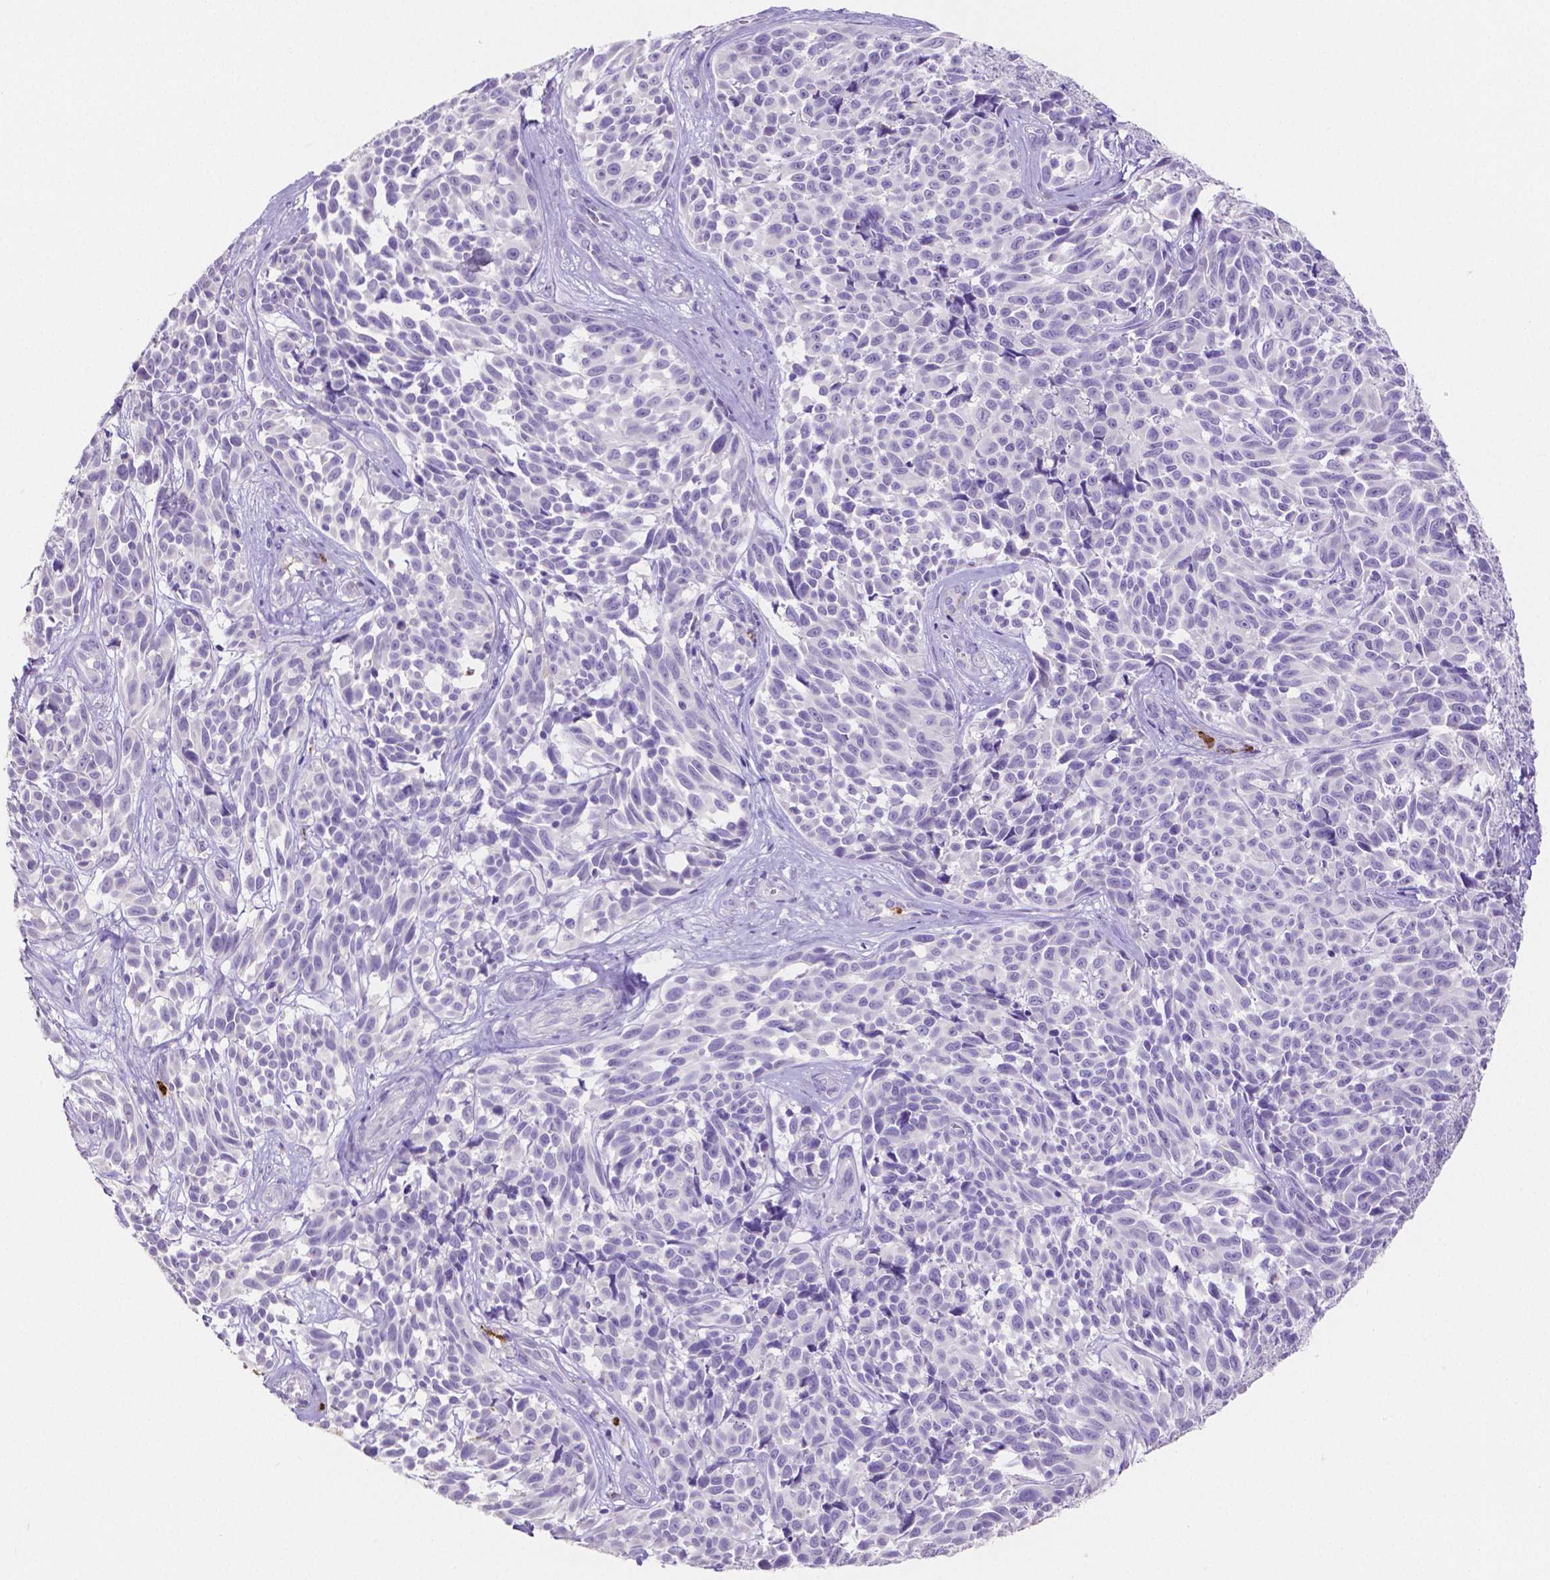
{"staining": {"intensity": "negative", "quantity": "none", "location": "none"}, "tissue": "melanoma", "cell_type": "Tumor cells", "image_type": "cancer", "snomed": [{"axis": "morphology", "description": "Malignant melanoma, NOS"}, {"axis": "topography", "description": "Skin"}], "caption": "Micrograph shows no protein expression in tumor cells of melanoma tissue. (IHC, brightfield microscopy, high magnification).", "gene": "MMP9", "patient": {"sex": "female", "age": 88}}